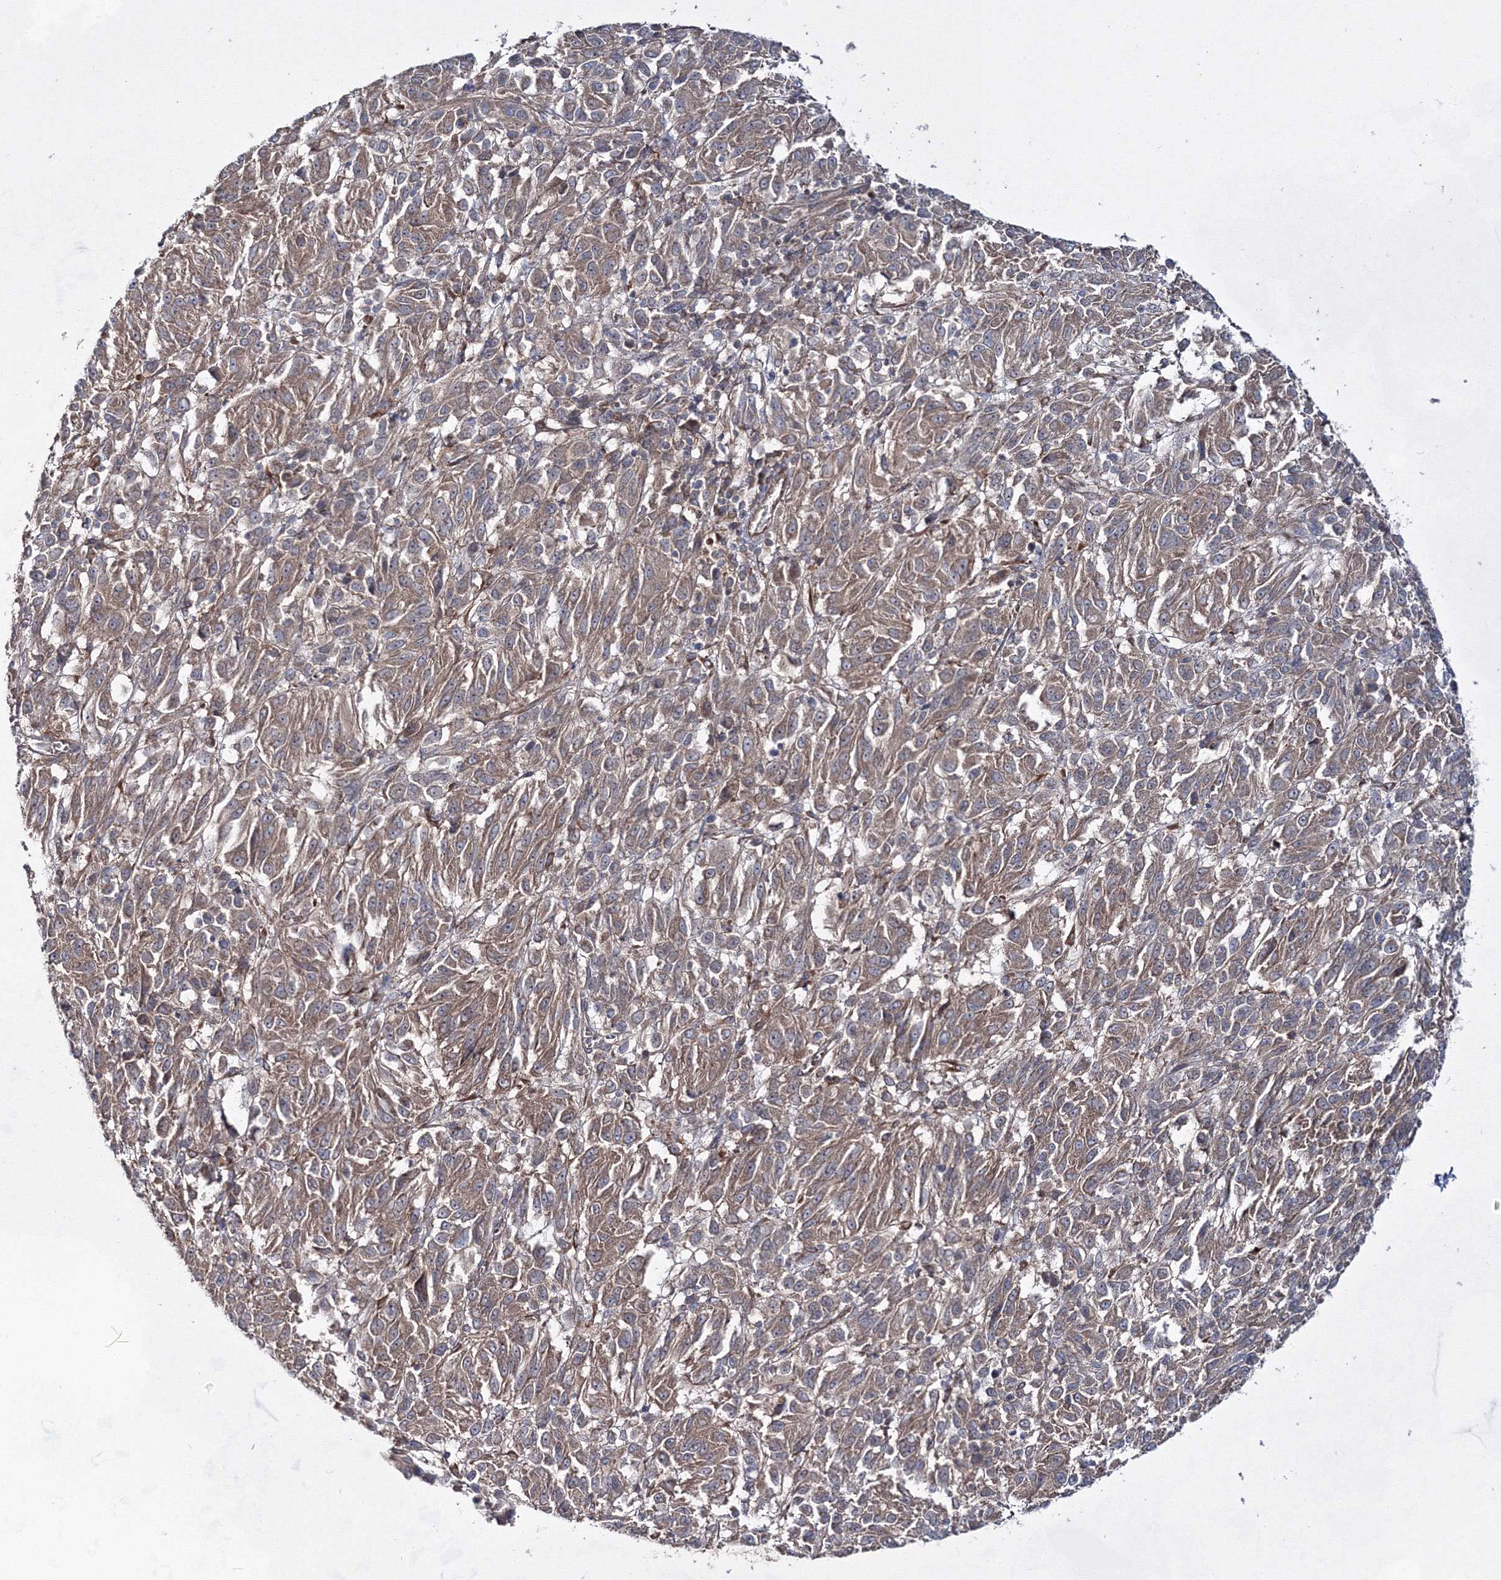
{"staining": {"intensity": "weak", "quantity": ">75%", "location": "cytoplasmic/membranous"}, "tissue": "melanoma", "cell_type": "Tumor cells", "image_type": "cancer", "snomed": [{"axis": "morphology", "description": "Malignant melanoma, Metastatic site"}, {"axis": "topography", "description": "Lung"}], "caption": "Immunohistochemistry staining of malignant melanoma (metastatic site), which displays low levels of weak cytoplasmic/membranous positivity in approximately >75% of tumor cells indicating weak cytoplasmic/membranous protein positivity. The staining was performed using DAB (brown) for protein detection and nuclei were counterstained in hematoxylin (blue).", "gene": "EXOC6", "patient": {"sex": "male", "age": 64}}